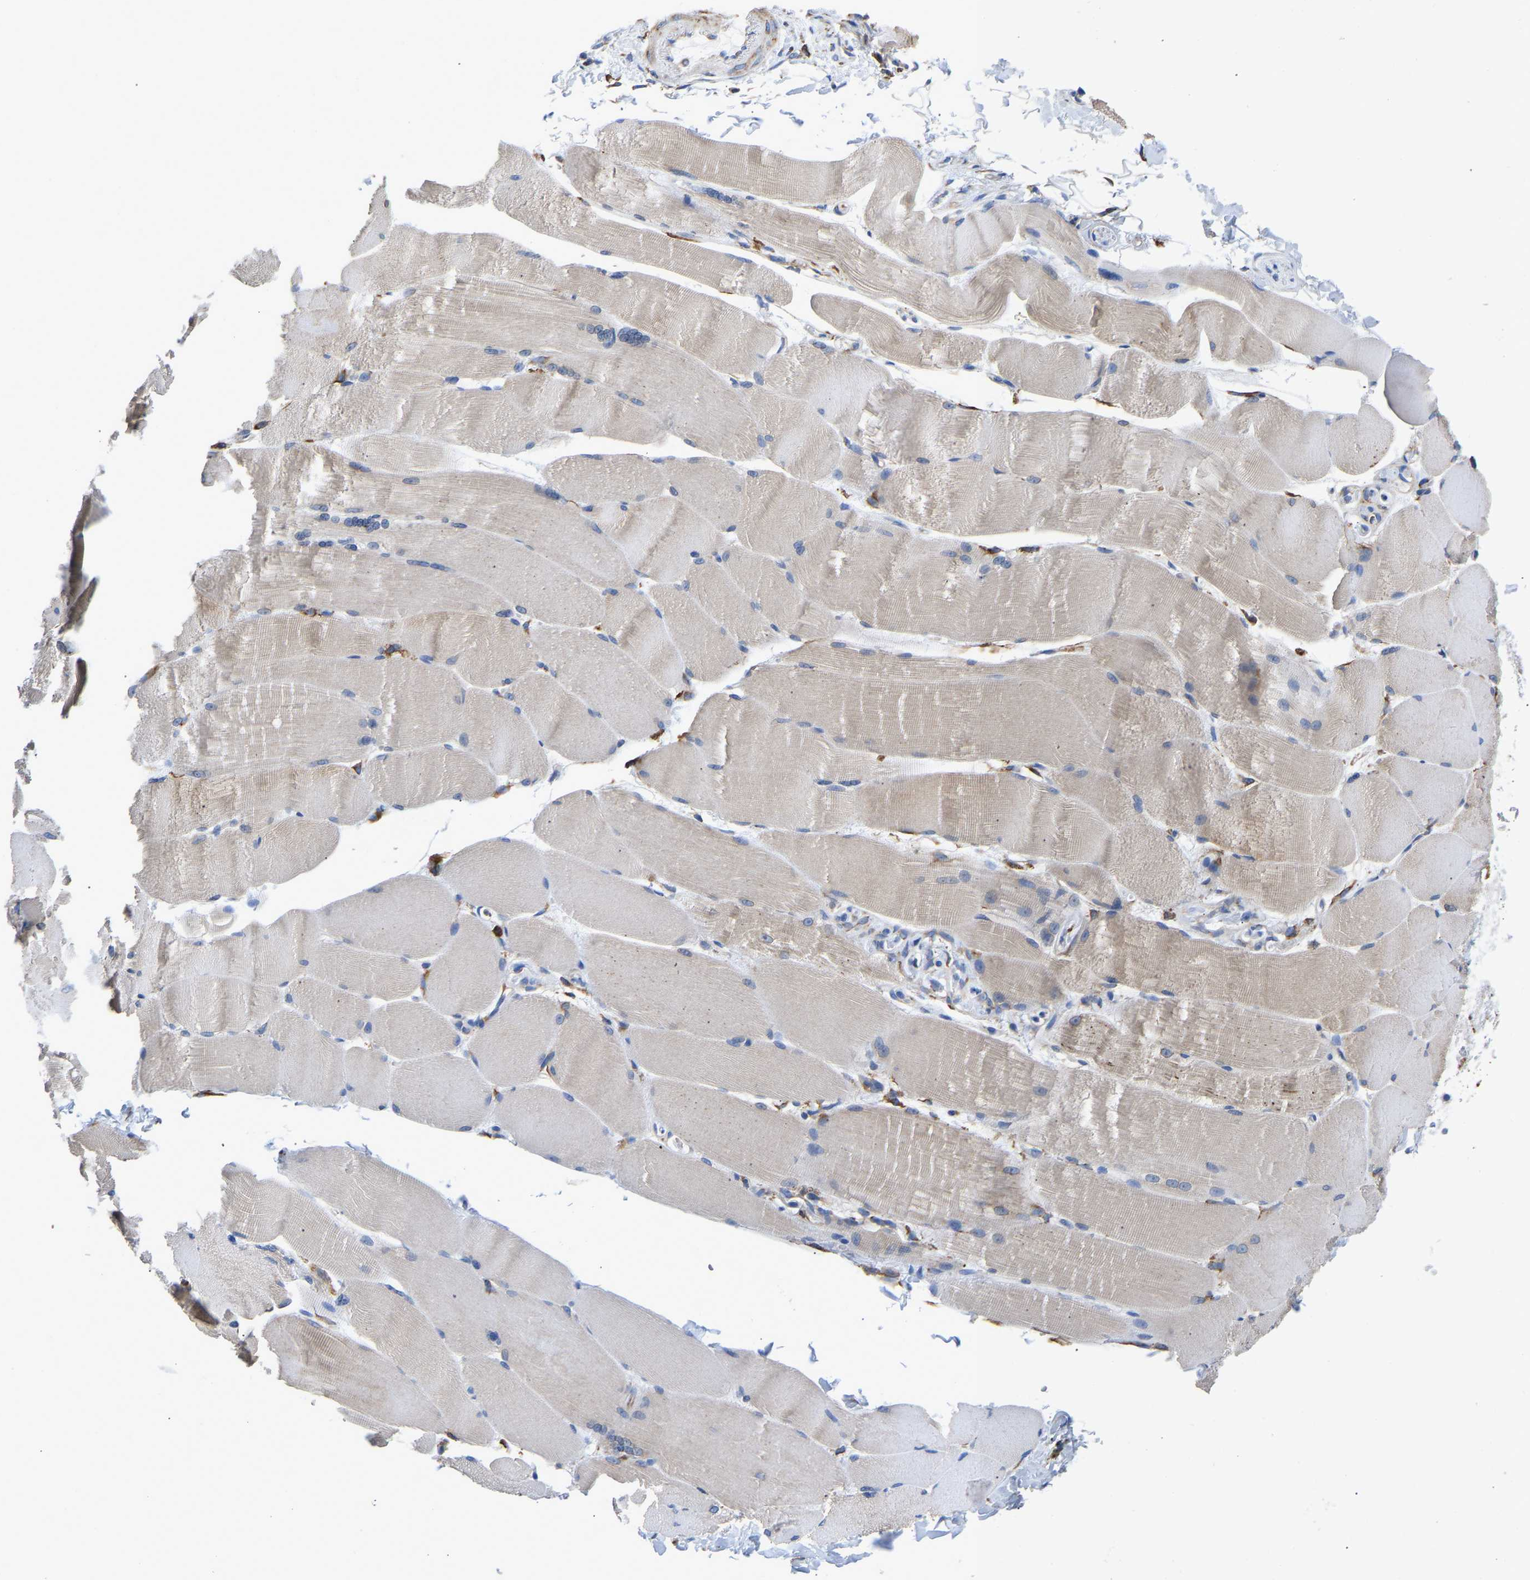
{"staining": {"intensity": "weak", "quantity": "<25%", "location": "cytoplasmic/membranous"}, "tissue": "skeletal muscle", "cell_type": "Myocytes", "image_type": "normal", "snomed": [{"axis": "morphology", "description": "Normal tissue, NOS"}, {"axis": "topography", "description": "Skin"}, {"axis": "topography", "description": "Skeletal muscle"}], "caption": "High power microscopy photomicrograph of an immunohistochemistry (IHC) photomicrograph of unremarkable skeletal muscle, revealing no significant staining in myocytes. The staining was performed using DAB (3,3'-diaminobenzidine) to visualize the protein expression in brown, while the nuclei were stained in blue with hematoxylin (Magnification: 20x).", "gene": "P4HB", "patient": {"sex": "male", "age": 83}}